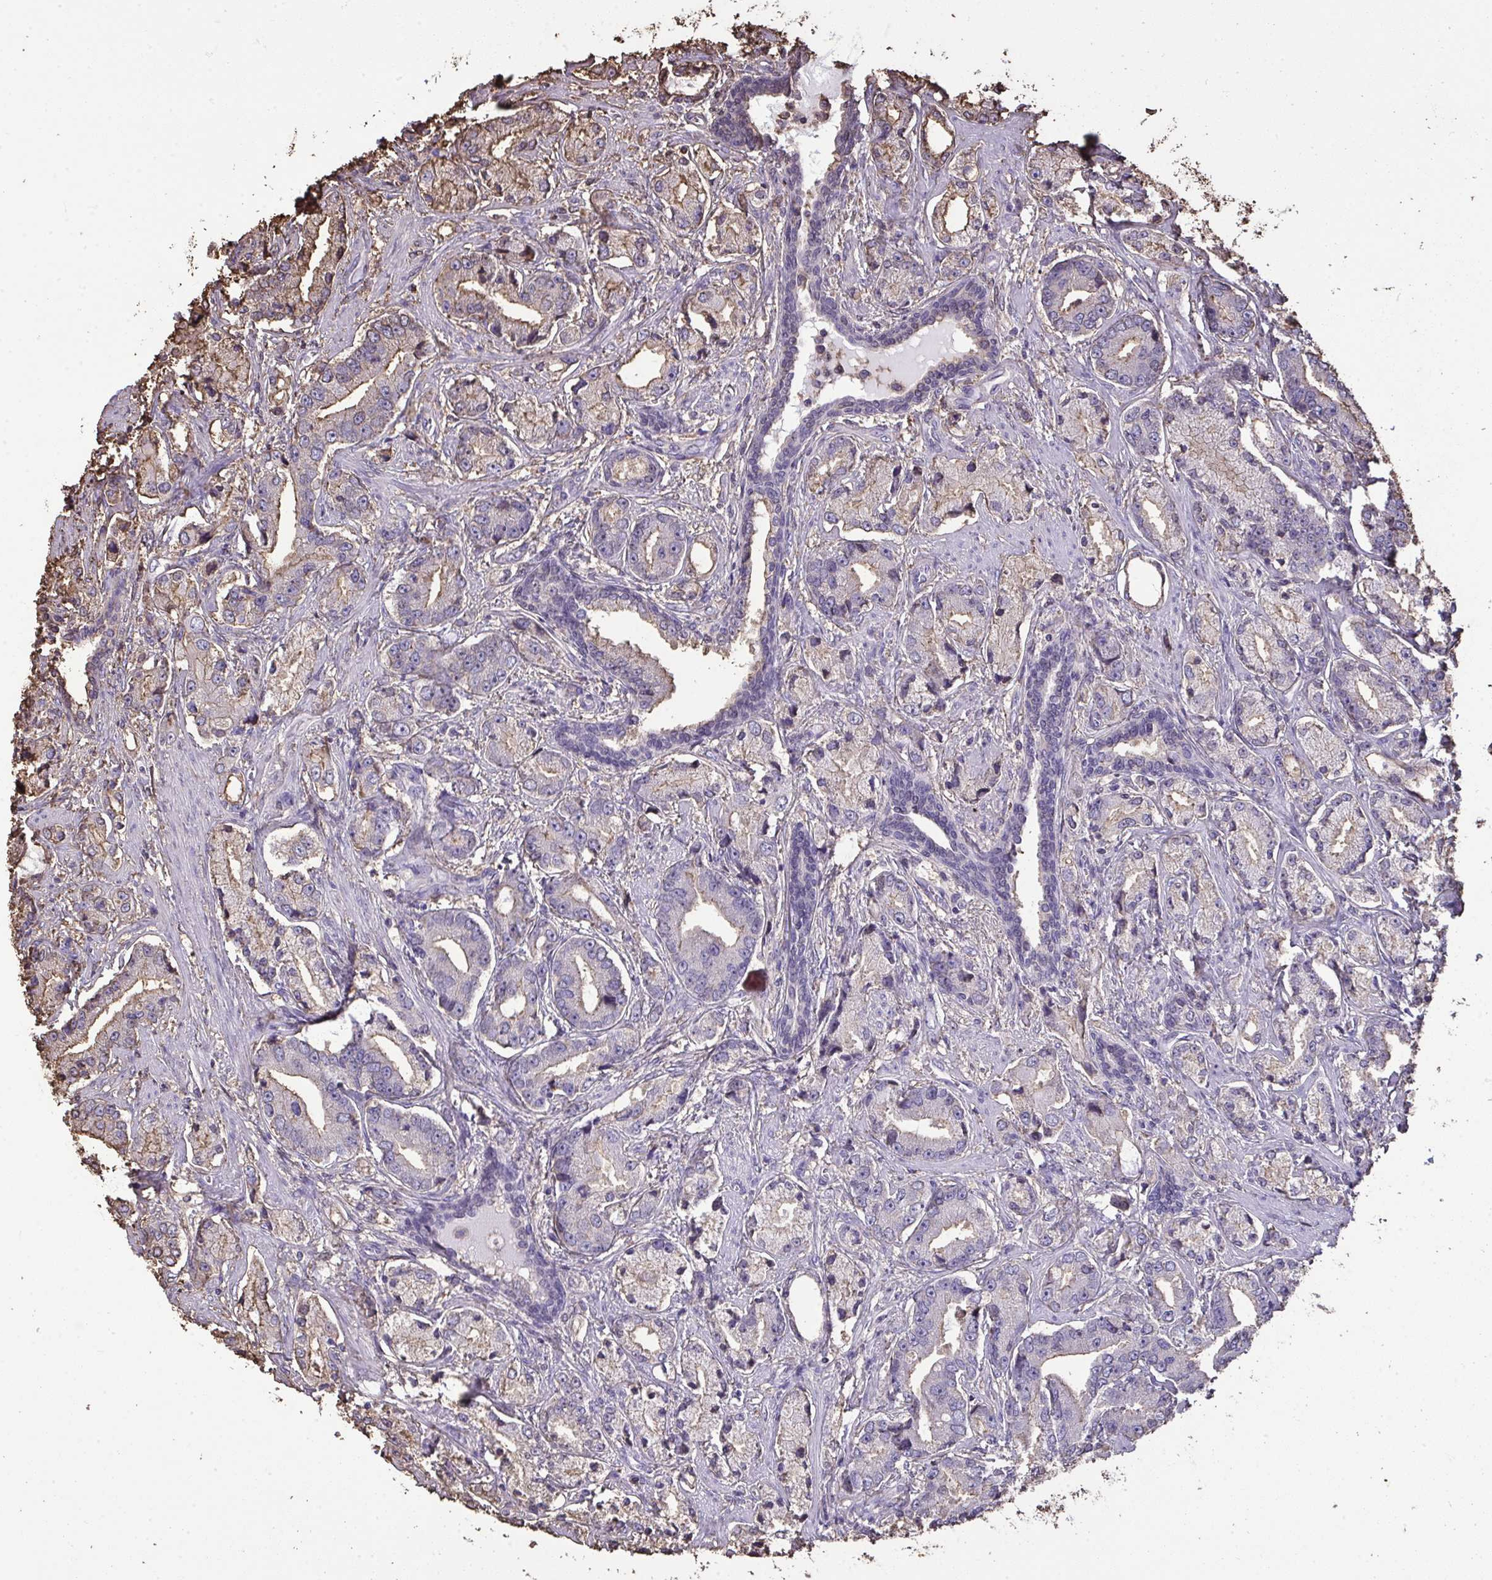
{"staining": {"intensity": "weak", "quantity": "<25%", "location": "cytoplasmic/membranous"}, "tissue": "prostate cancer", "cell_type": "Tumor cells", "image_type": "cancer", "snomed": [{"axis": "morphology", "description": "Adenocarcinoma, High grade"}, {"axis": "topography", "description": "Prostate and seminal vesicle, NOS"}], "caption": "Immunohistochemical staining of prostate cancer (adenocarcinoma (high-grade)) exhibits no significant expression in tumor cells.", "gene": "ANXA5", "patient": {"sex": "male", "age": 61}}